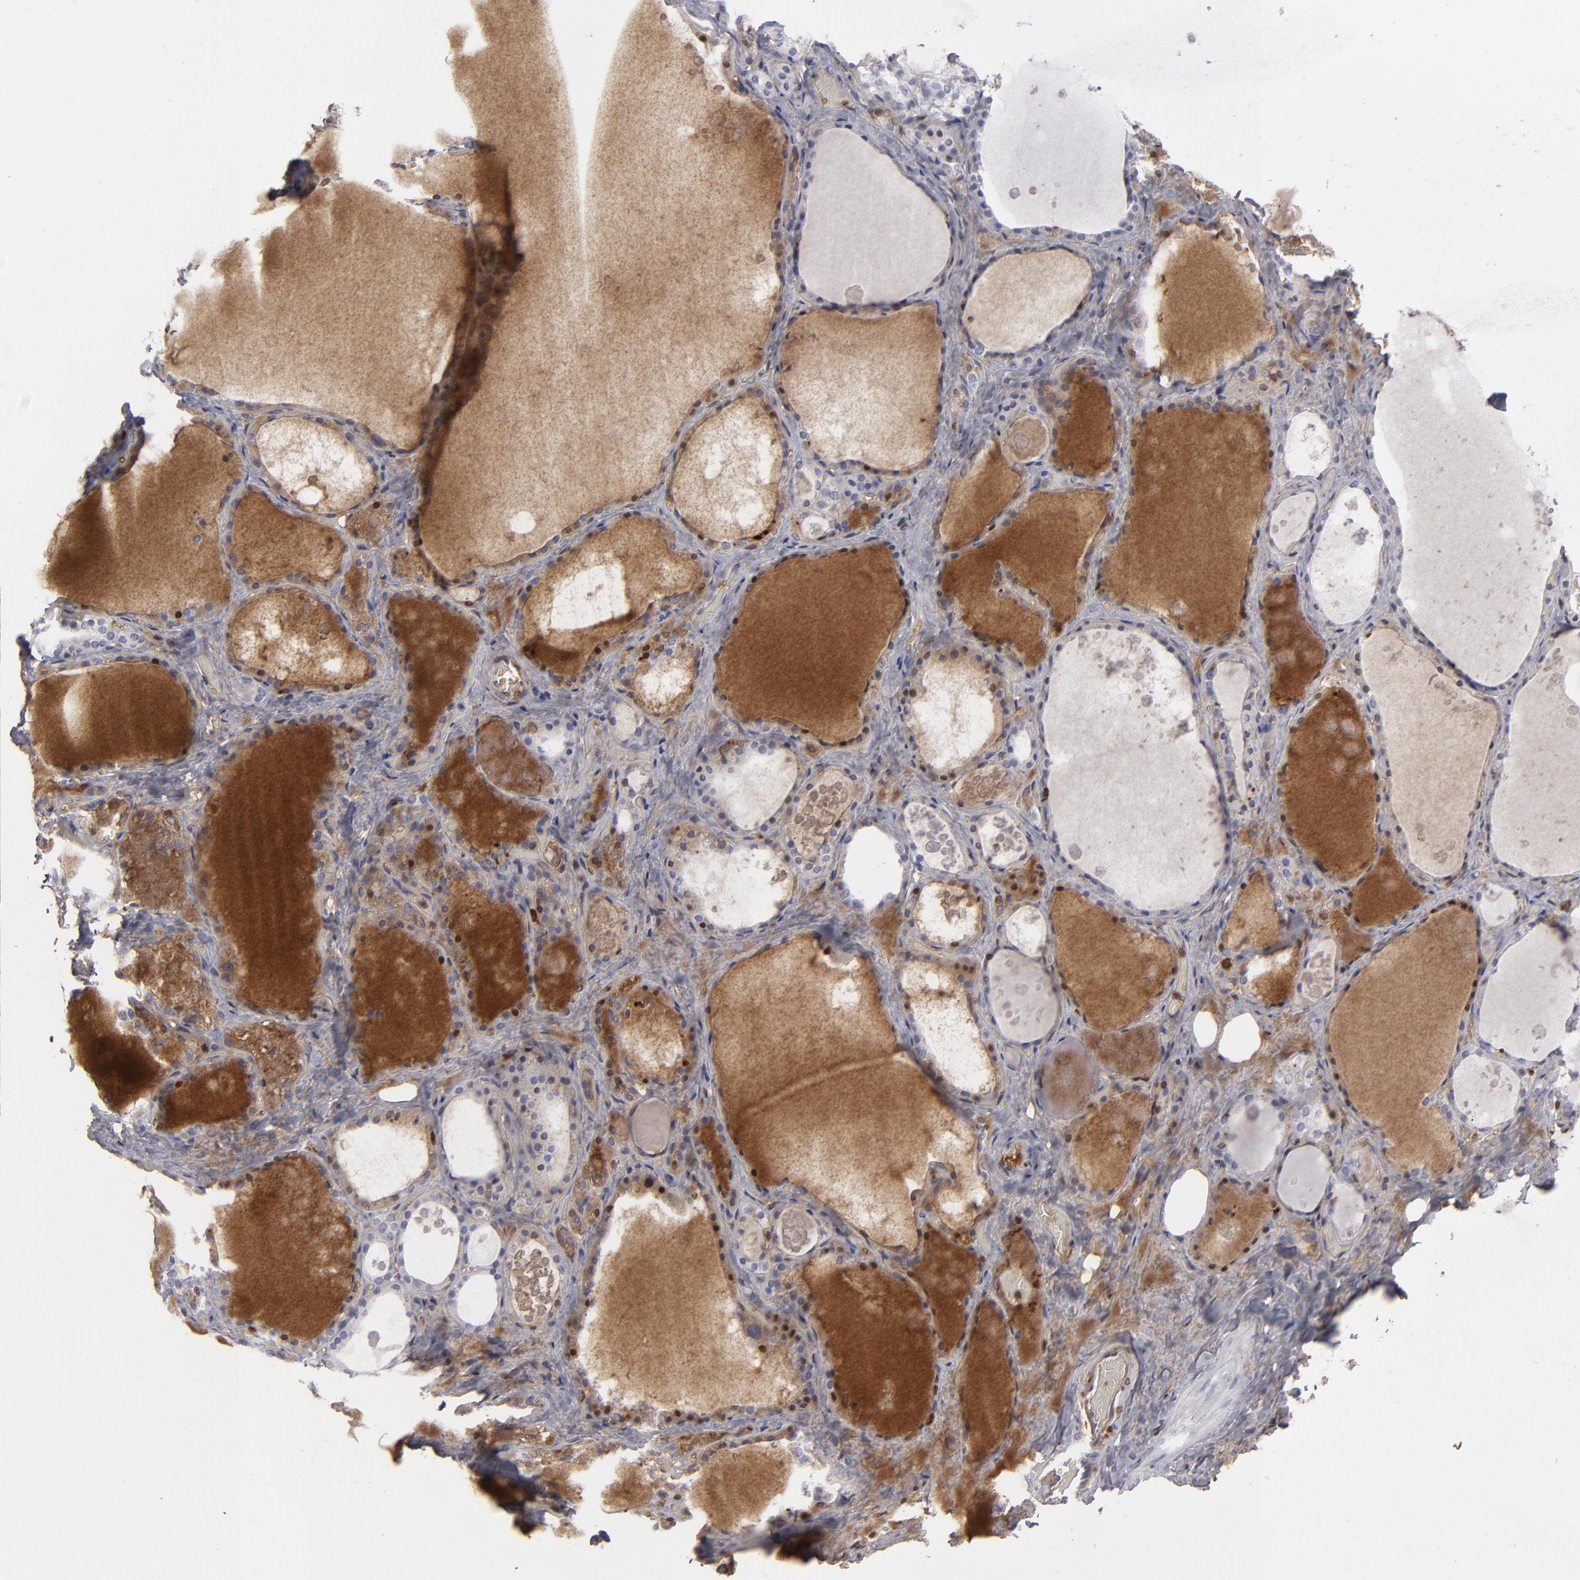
{"staining": {"intensity": "moderate", "quantity": "<25%", "location": "nuclear"}, "tissue": "thyroid gland", "cell_type": "Glandular cells", "image_type": "normal", "snomed": [{"axis": "morphology", "description": "Normal tissue, NOS"}, {"axis": "topography", "description": "Thyroid gland"}], "caption": "IHC staining of unremarkable thyroid gland, which reveals low levels of moderate nuclear staining in approximately <25% of glandular cells indicating moderate nuclear protein positivity. The staining was performed using DAB (brown) for protein detection and nuclei were counterstained in hematoxylin (blue).", "gene": "LRG1", "patient": {"sex": "male", "age": 61}}